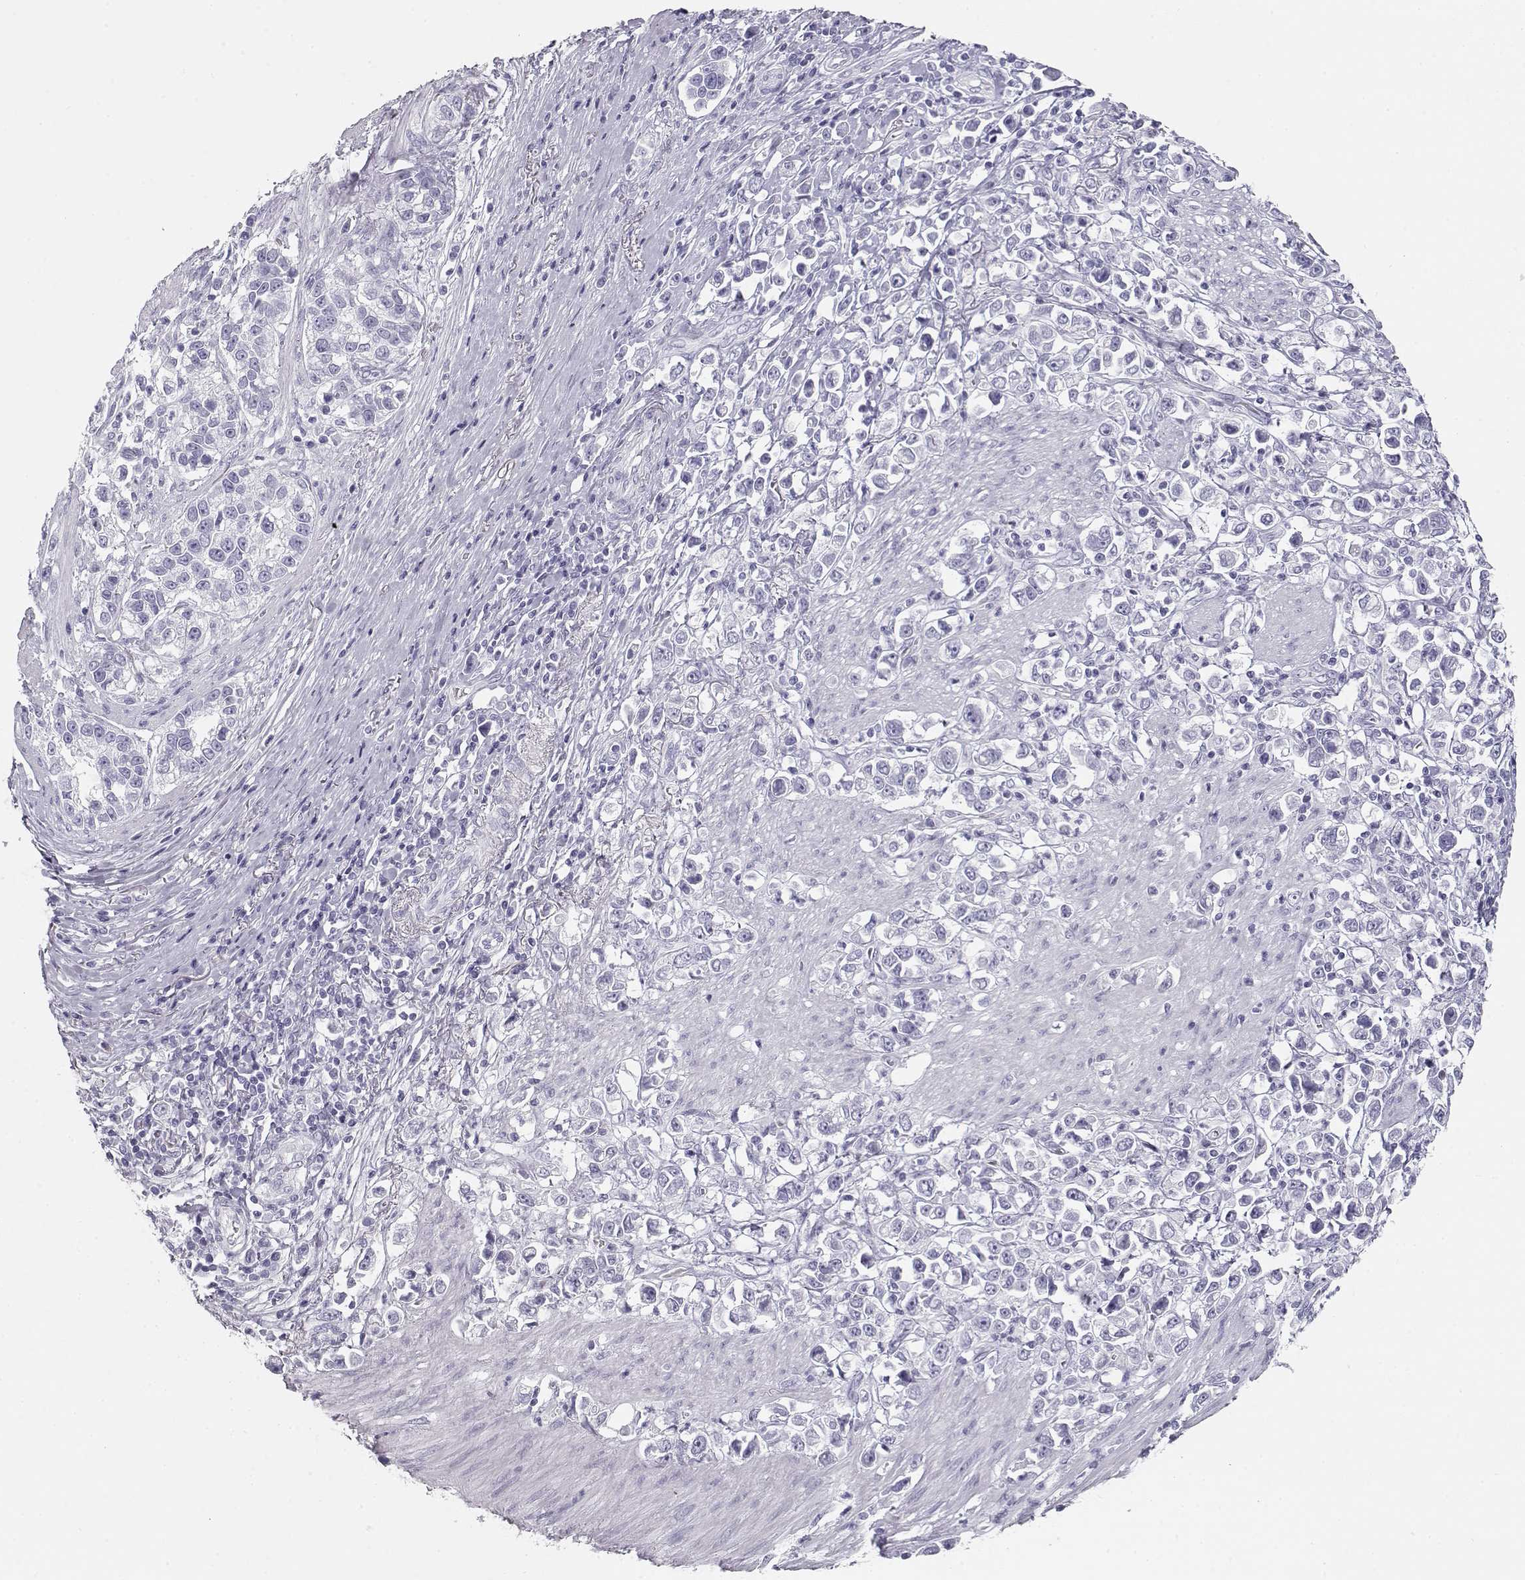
{"staining": {"intensity": "negative", "quantity": "none", "location": "none"}, "tissue": "stomach cancer", "cell_type": "Tumor cells", "image_type": "cancer", "snomed": [{"axis": "morphology", "description": "Adenocarcinoma, NOS"}, {"axis": "topography", "description": "Stomach"}], "caption": "A micrograph of human stomach adenocarcinoma is negative for staining in tumor cells.", "gene": "TKTL1", "patient": {"sex": "male", "age": 93}}